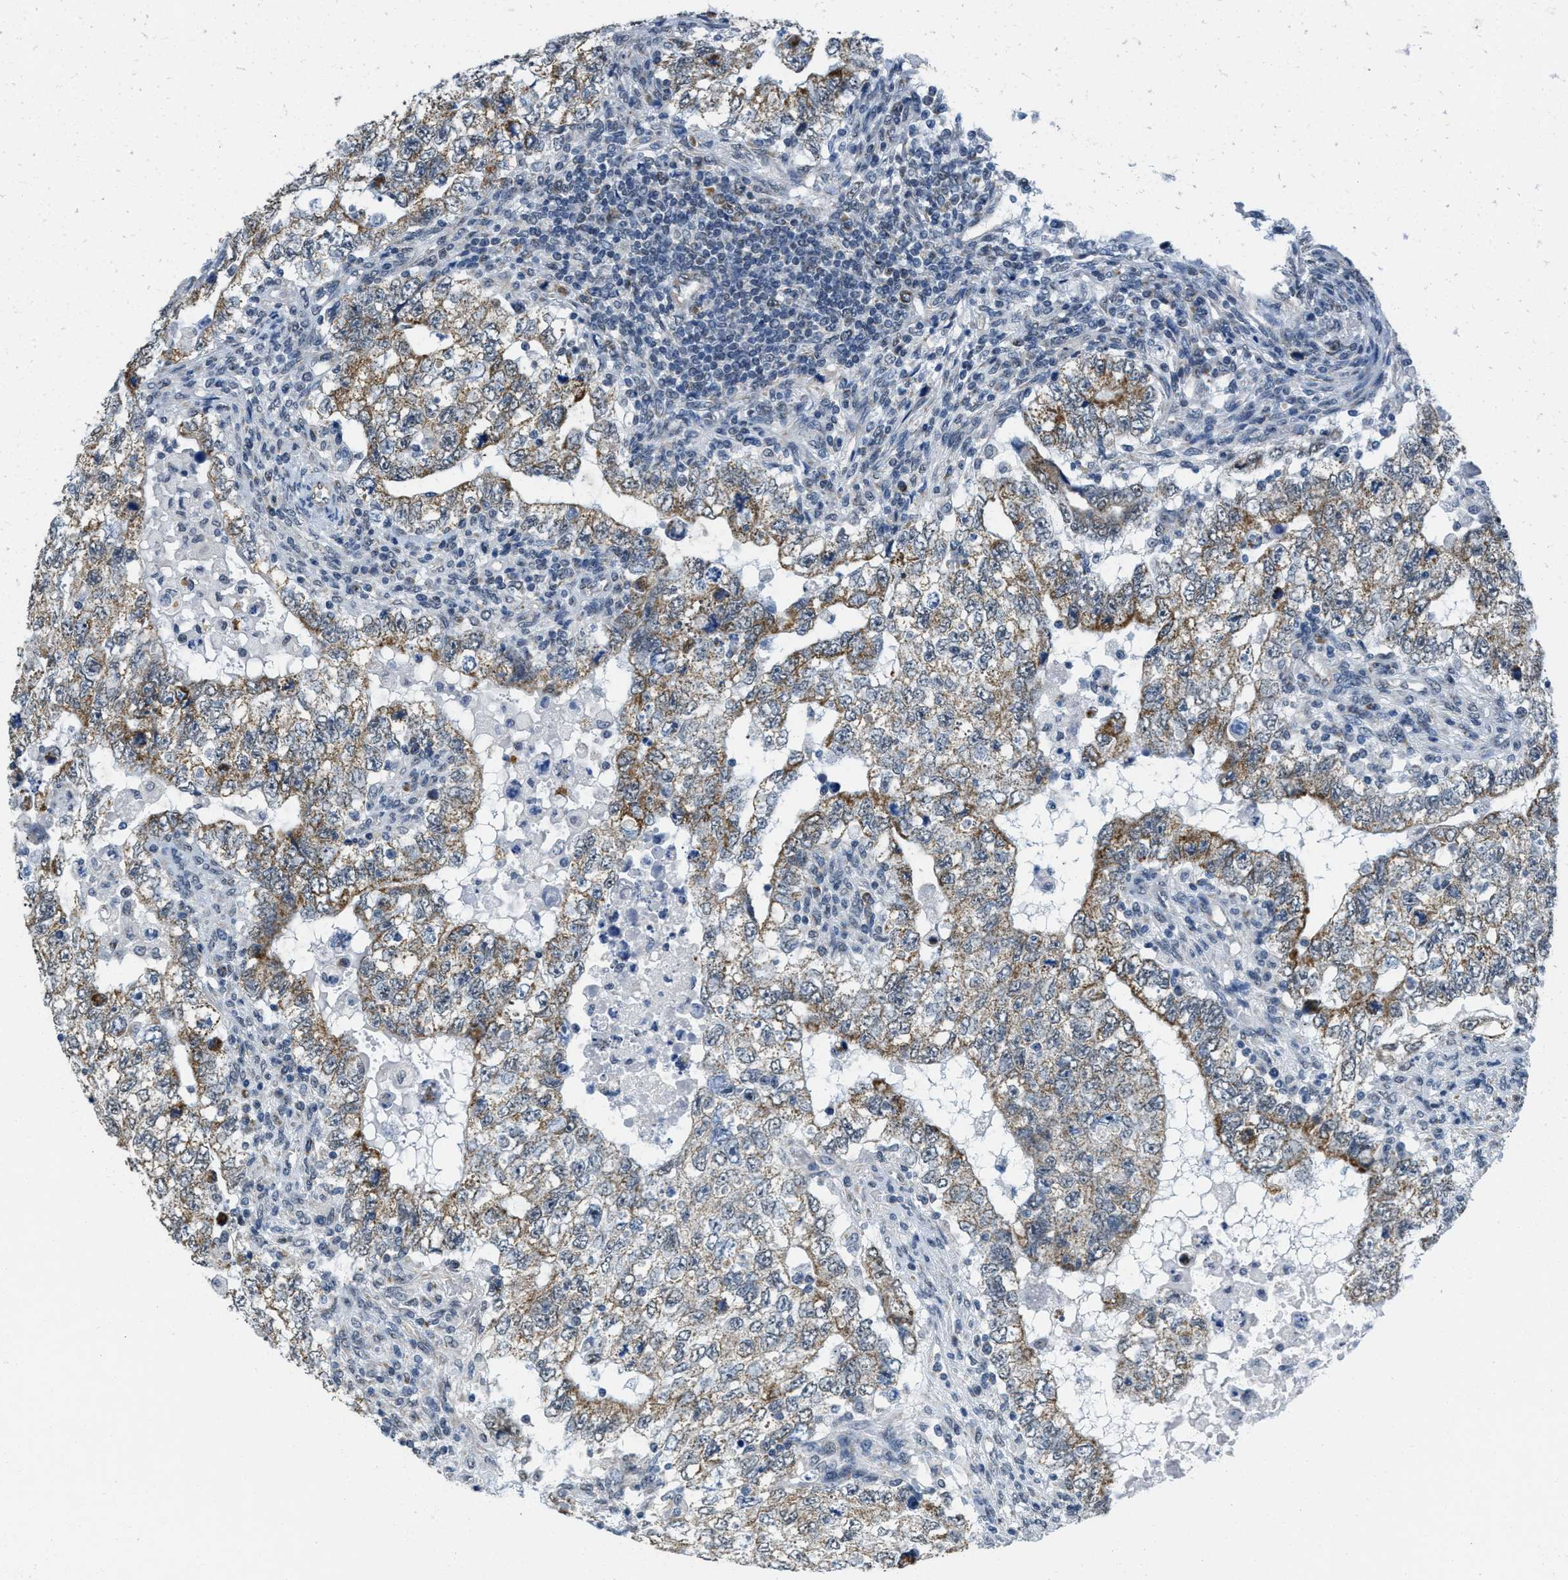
{"staining": {"intensity": "moderate", "quantity": ">75%", "location": "cytoplasmic/membranous"}, "tissue": "testis cancer", "cell_type": "Tumor cells", "image_type": "cancer", "snomed": [{"axis": "morphology", "description": "Carcinoma, Embryonal, NOS"}, {"axis": "topography", "description": "Testis"}], "caption": "Immunohistochemistry (DAB (3,3'-diaminobenzidine)) staining of human embryonal carcinoma (testis) displays moderate cytoplasmic/membranous protein expression in approximately >75% of tumor cells. (DAB IHC, brown staining for protein, blue staining for nuclei).", "gene": "TOMM70", "patient": {"sex": "male", "age": 36}}